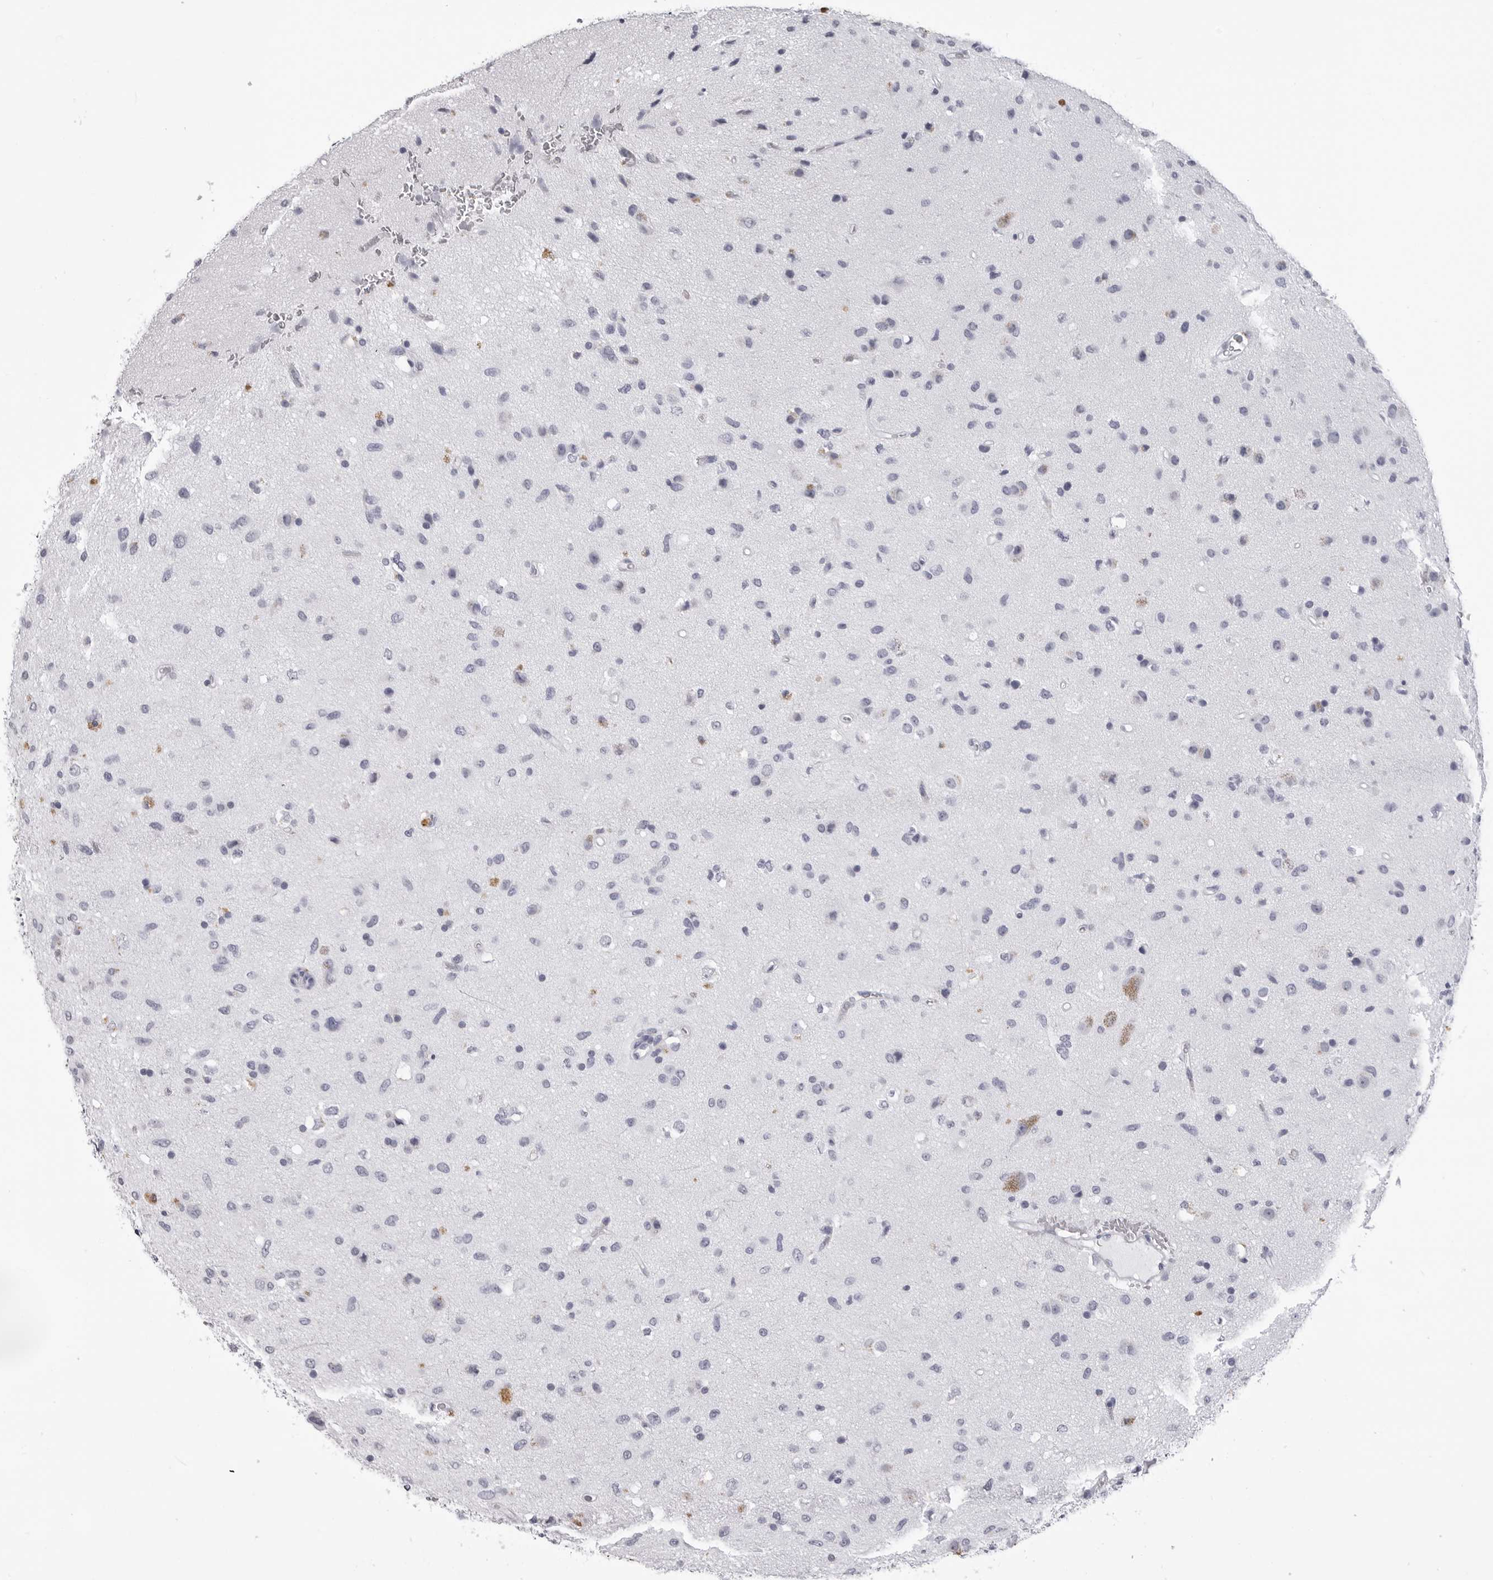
{"staining": {"intensity": "negative", "quantity": "none", "location": "none"}, "tissue": "glioma", "cell_type": "Tumor cells", "image_type": "cancer", "snomed": [{"axis": "morphology", "description": "Glioma, malignant, Low grade"}, {"axis": "topography", "description": "Brain"}], "caption": "A high-resolution histopathology image shows immunohistochemistry (IHC) staining of malignant low-grade glioma, which shows no significant positivity in tumor cells.", "gene": "LGALS4", "patient": {"sex": "male", "age": 77}}